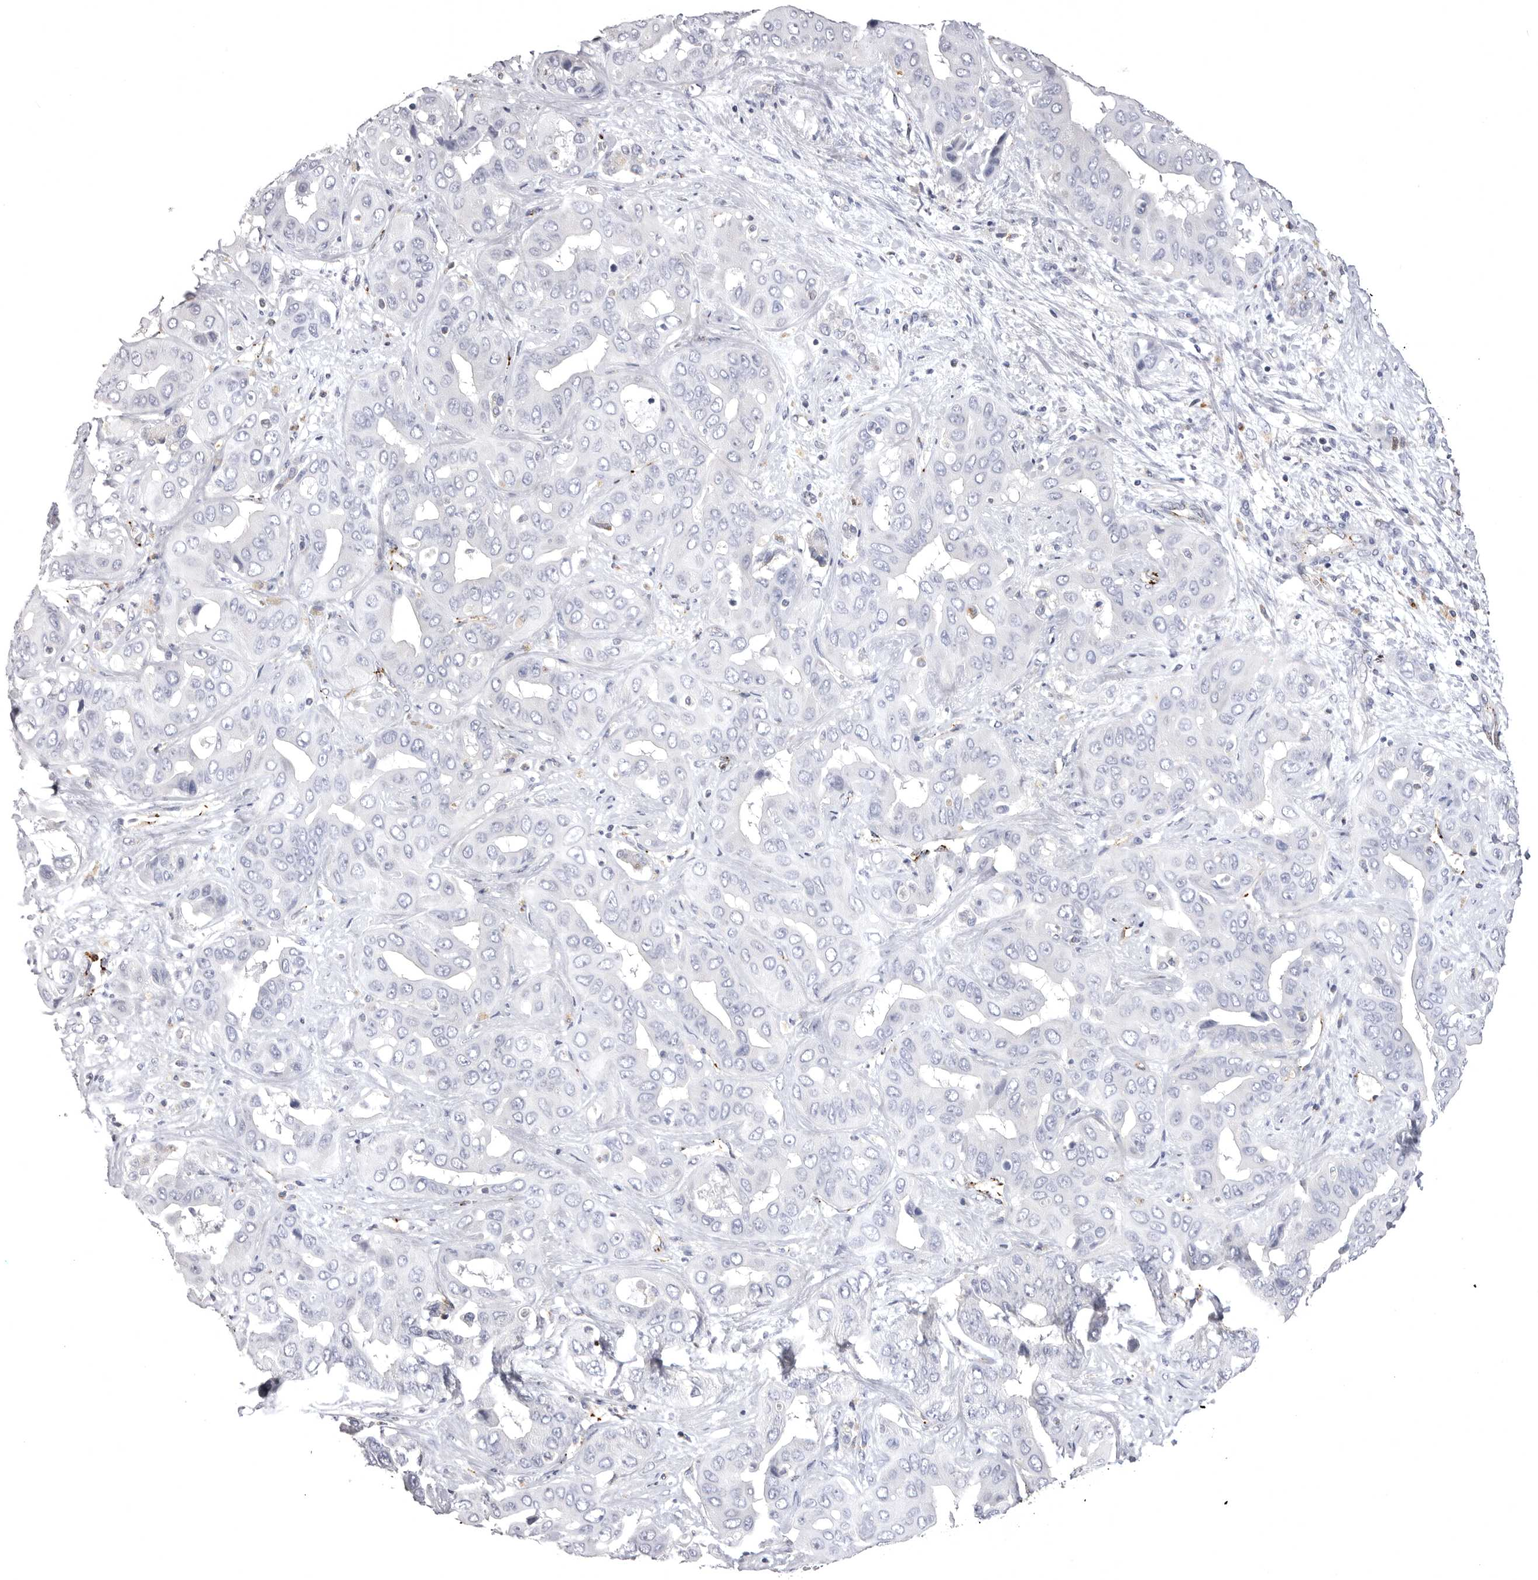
{"staining": {"intensity": "negative", "quantity": "none", "location": "none"}, "tissue": "liver cancer", "cell_type": "Tumor cells", "image_type": "cancer", "snomed": [{"axis": "morphology", "description": "Cholangiocarcinoma"}, {"axis": "topography", "description": "Liver"}], "caption": "An immunohistochemistry micrograph of cholangiocarcinoma (liver) is shown. There is no staining in tumor cells of cholangiocarcinoma (liver). (DAB immunohistochemistry (IHC) visualized using brightfield microscopy, high magnification).", "gene": "PSPN", "patient": {"sex": "female", "age": 52}}